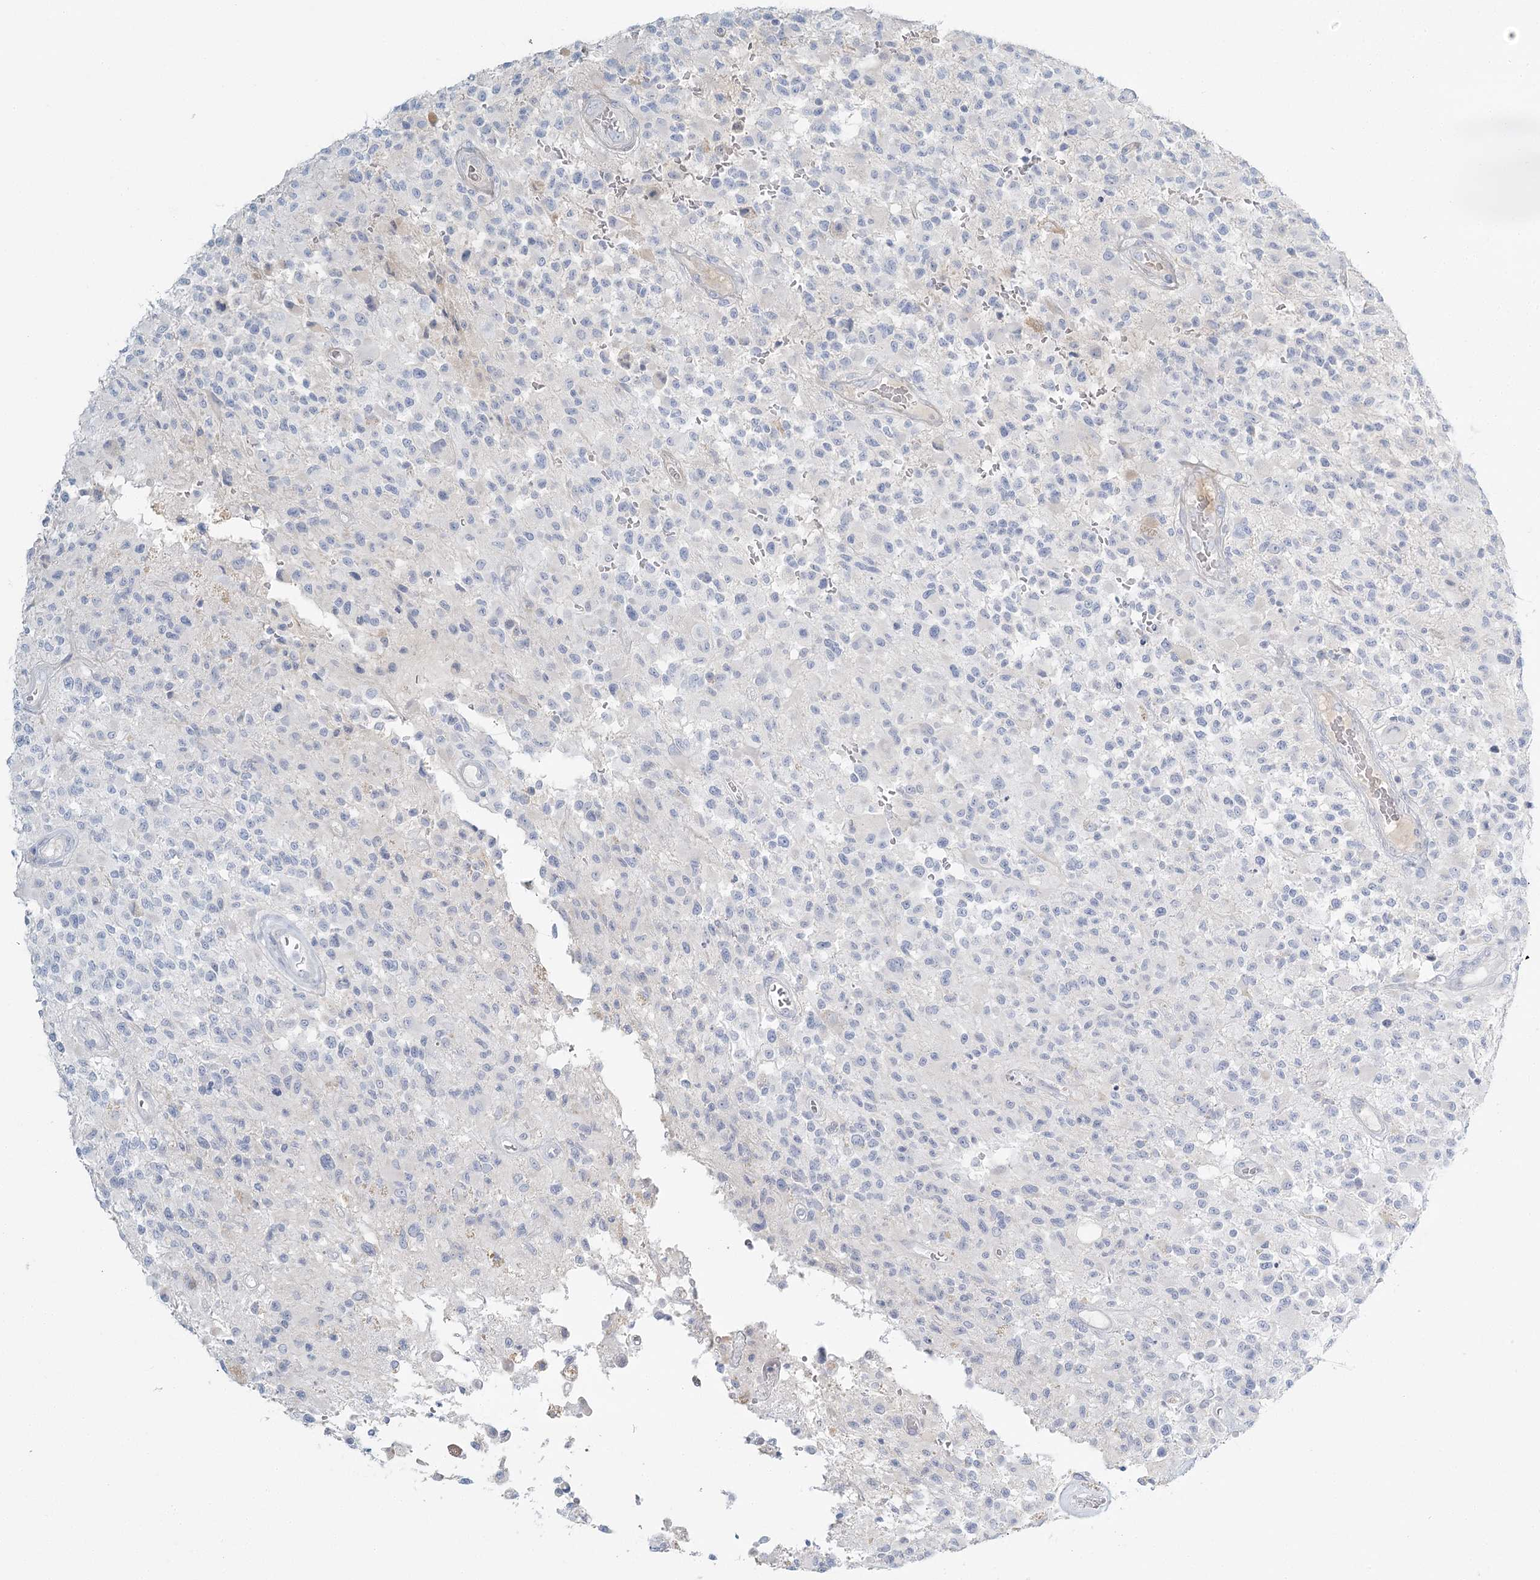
{"staining": {"intensity": "negative", "quantity": "none", "location": "none"}, "tissue": "glioma", "cell_type": "Tumor cells", "image_type": "cancer", "snomed": [{"axis": "morphology", "description": "Glioma, malignant, High grade"}, {"axis": "morphology", "description": "Glioblastoma, NOS"}, {"axis": "topography", "description": "Brain"}], "caption": "Immunohistochemistry (IHC) photomicrograph of neoplastic tissue: glioblastoma stained with DAB (3,3'-diaminobenzidine) reveals no significant protein positivity in tumor cells. (DAB (3,3'-diaminobenzidine) IHC visualized using brightfield microscopy, high magnification).", "gene": "DMGDH", "patient": {"sex": "male", "age": 60}}